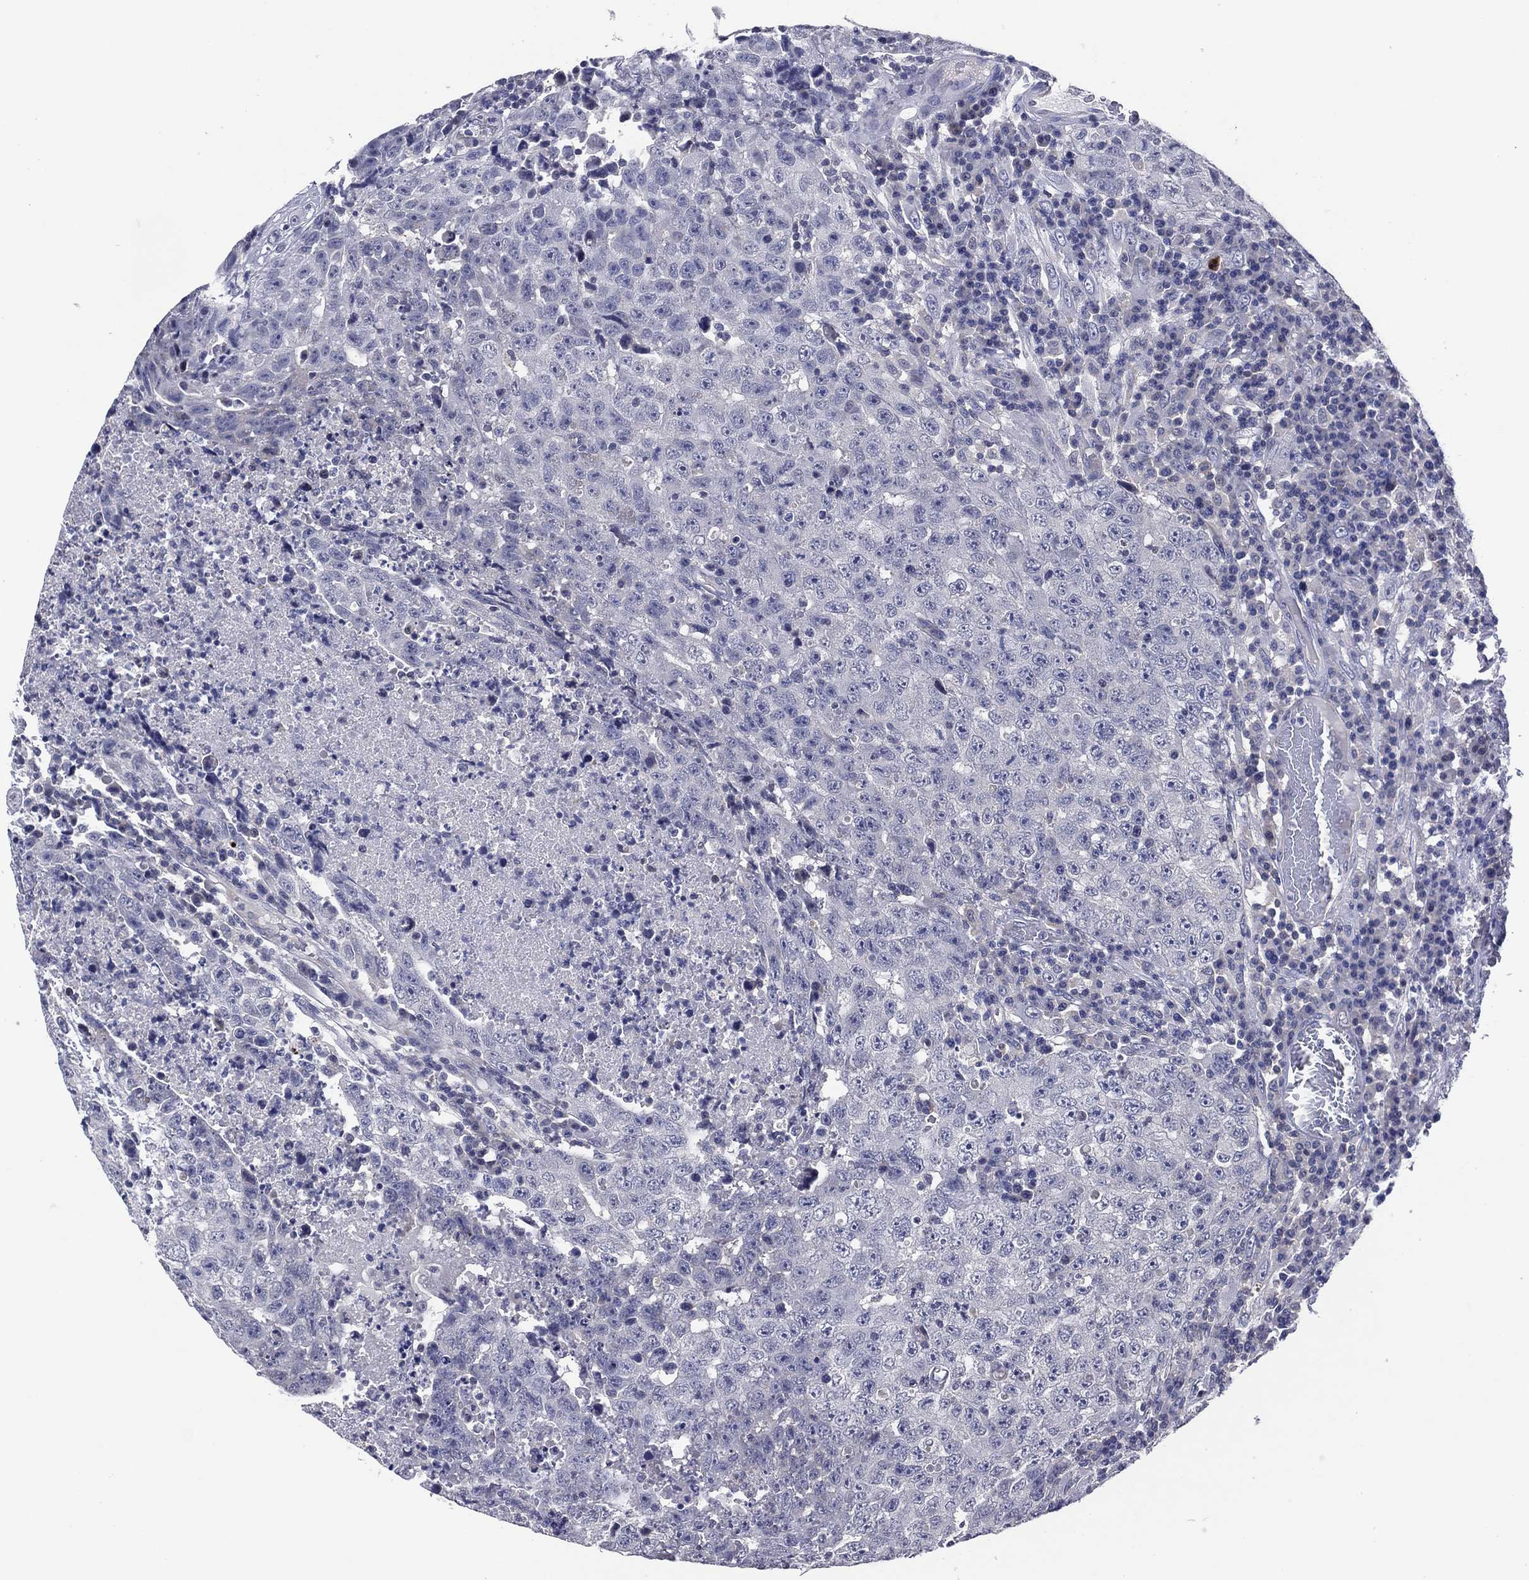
{"staining": {"intensity": "negative", "quantity": "none", "location": "none"}, "tissue": "testis cancer", "cell_type": "Tumor cells", "image_type": "cancer", "snomed": [{"axis": "morphology", "description": "Necrosis, NOS"}, {"axis": "morphology", "description": "Carcinoma, Embryonal, NOS"}, {"axis": "topography", "description": "Testis"}], "caption": "Immunohistochemistry micrograph of human testis embryonal carcinoma stained for a protein (brown), which exhibits no staining in tumor cells.", "gene": "TRIM31", "patient": {"sex": "male", "age": 19}}